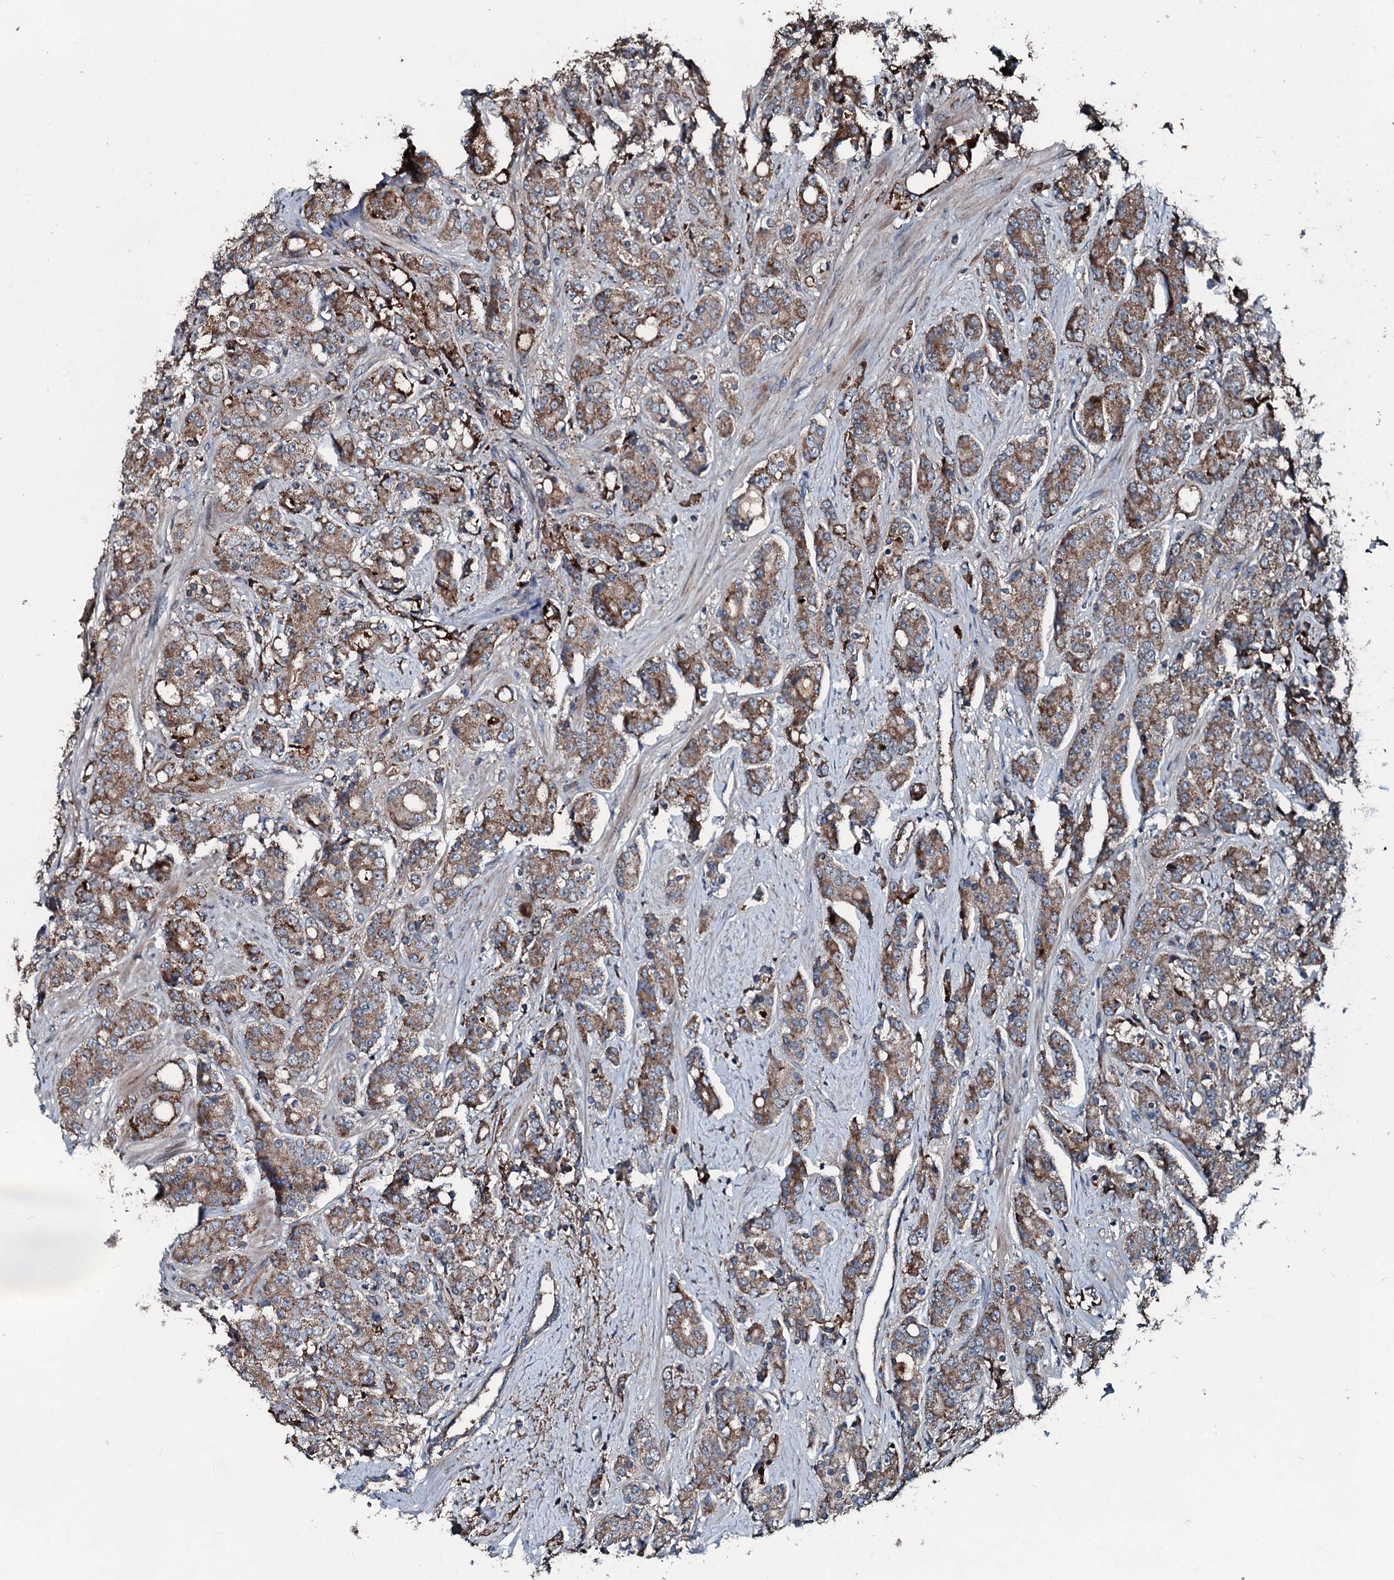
{"staining": {"intensity": "moderate", "quantity": ">75%", "location": "cytoplasmic/membranous"}, "tissue": "prostate cancer", "cell_type": "Tumor cells", "image_type": "cancer", "snomed": [{"axis": "morphology", "description": "Adenocarcinoma, High grade"}, {"axis": "topography", "description": "Prostate"}], "caption": "Prostate cancer (high-grade adenocarcinoma) tissue shows moderate cytoplasmic/membranous expression in approximately >75% of tumor cells, visualized by immunohistochemistry.", "gene": "AARS1", "patient": {"sex": "male", "age": 62}}